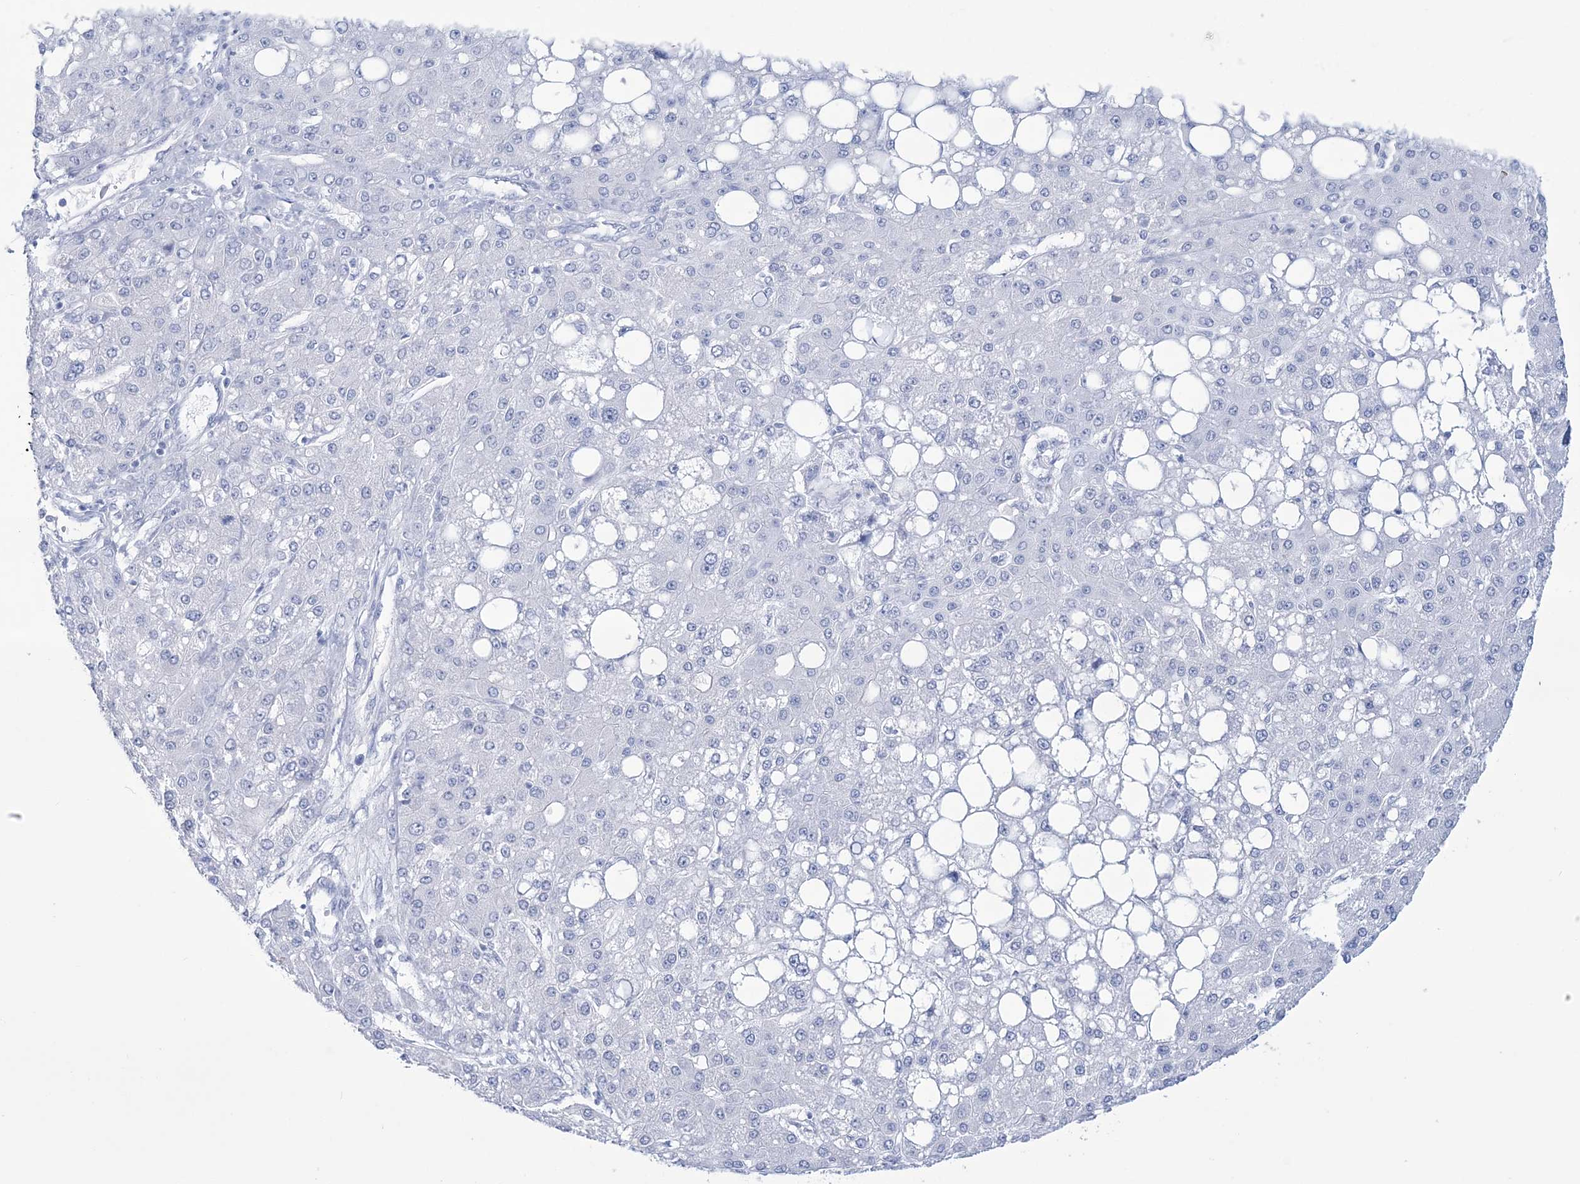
{"staining": {"intensity": "negative", "quantity": "none", "location": "none"}, "tissue": "liver cancer", "cell_type": "Tumor cells", "image_type": "cancer", "snomed": [{"axis": "morphology", "description": "Carcinoma, Hepatocellular, NOS"}, {"axis": "topography", "description": "Liver"}], "caption": "Liver cancer was stained to show a protein in brown. There is no significant expression in tumor cells.", "gene": "DPCD", "patient": {"sex": "male", "age": 67}}